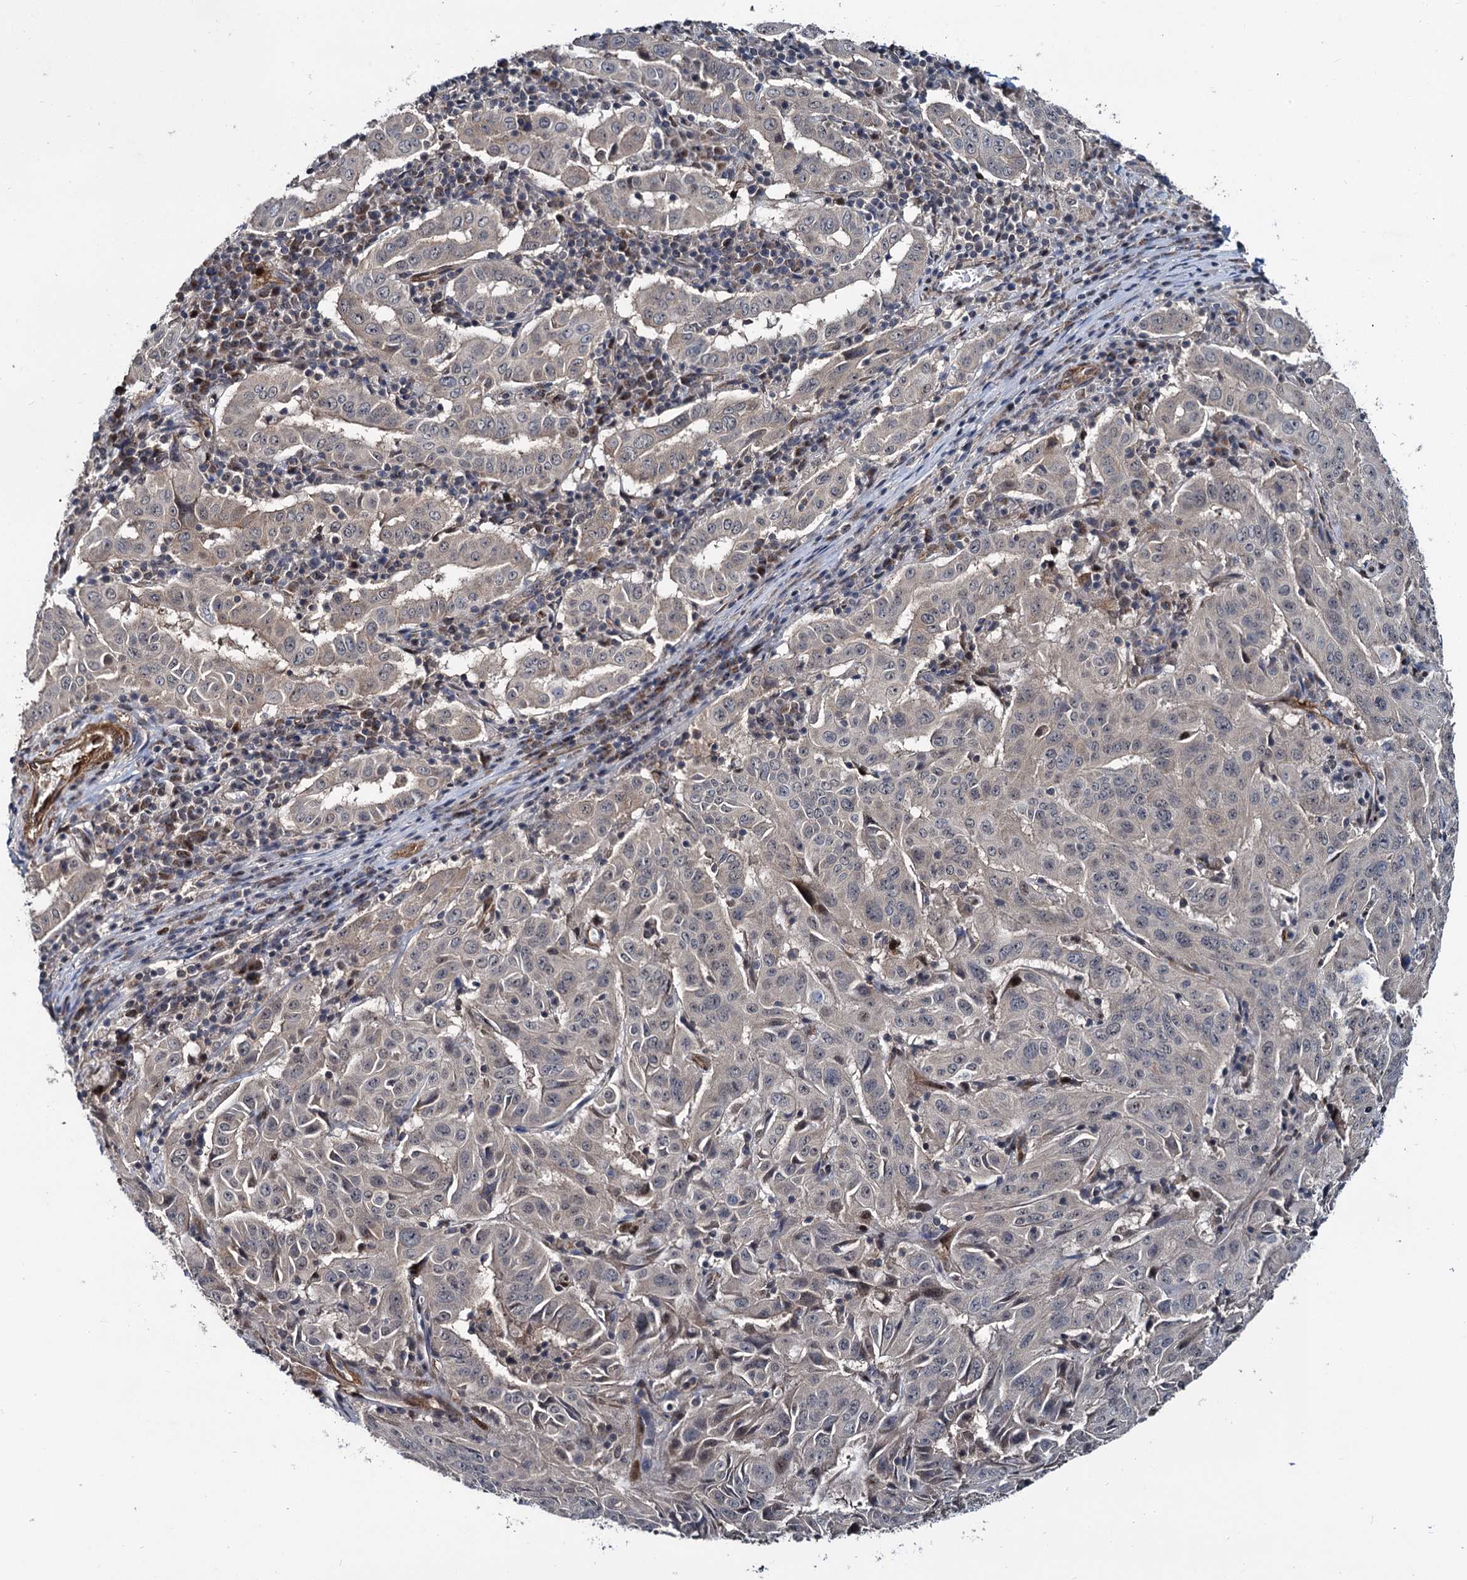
{"staining": {"intensity": "negative", "quantity": "none", "location": "none"}, "tissue": "pancreatic cancer", "cell_type": "Tumor cells", "image_type": "cancer", "snomed": [{"axis": "morphology", "description": "Adenocarcinoma, NOS"}, {"axis": "topography", "description": "Pancreas"}], "caption": "This histopathology image is of pancreatic cancer stained with IHC to label a protein in brown with the nuclei are counter-stained blue. There is no positivity in tumor cells.", "gene": "ARHGAP42", "patient": {"sex": "male", "age": 63}}